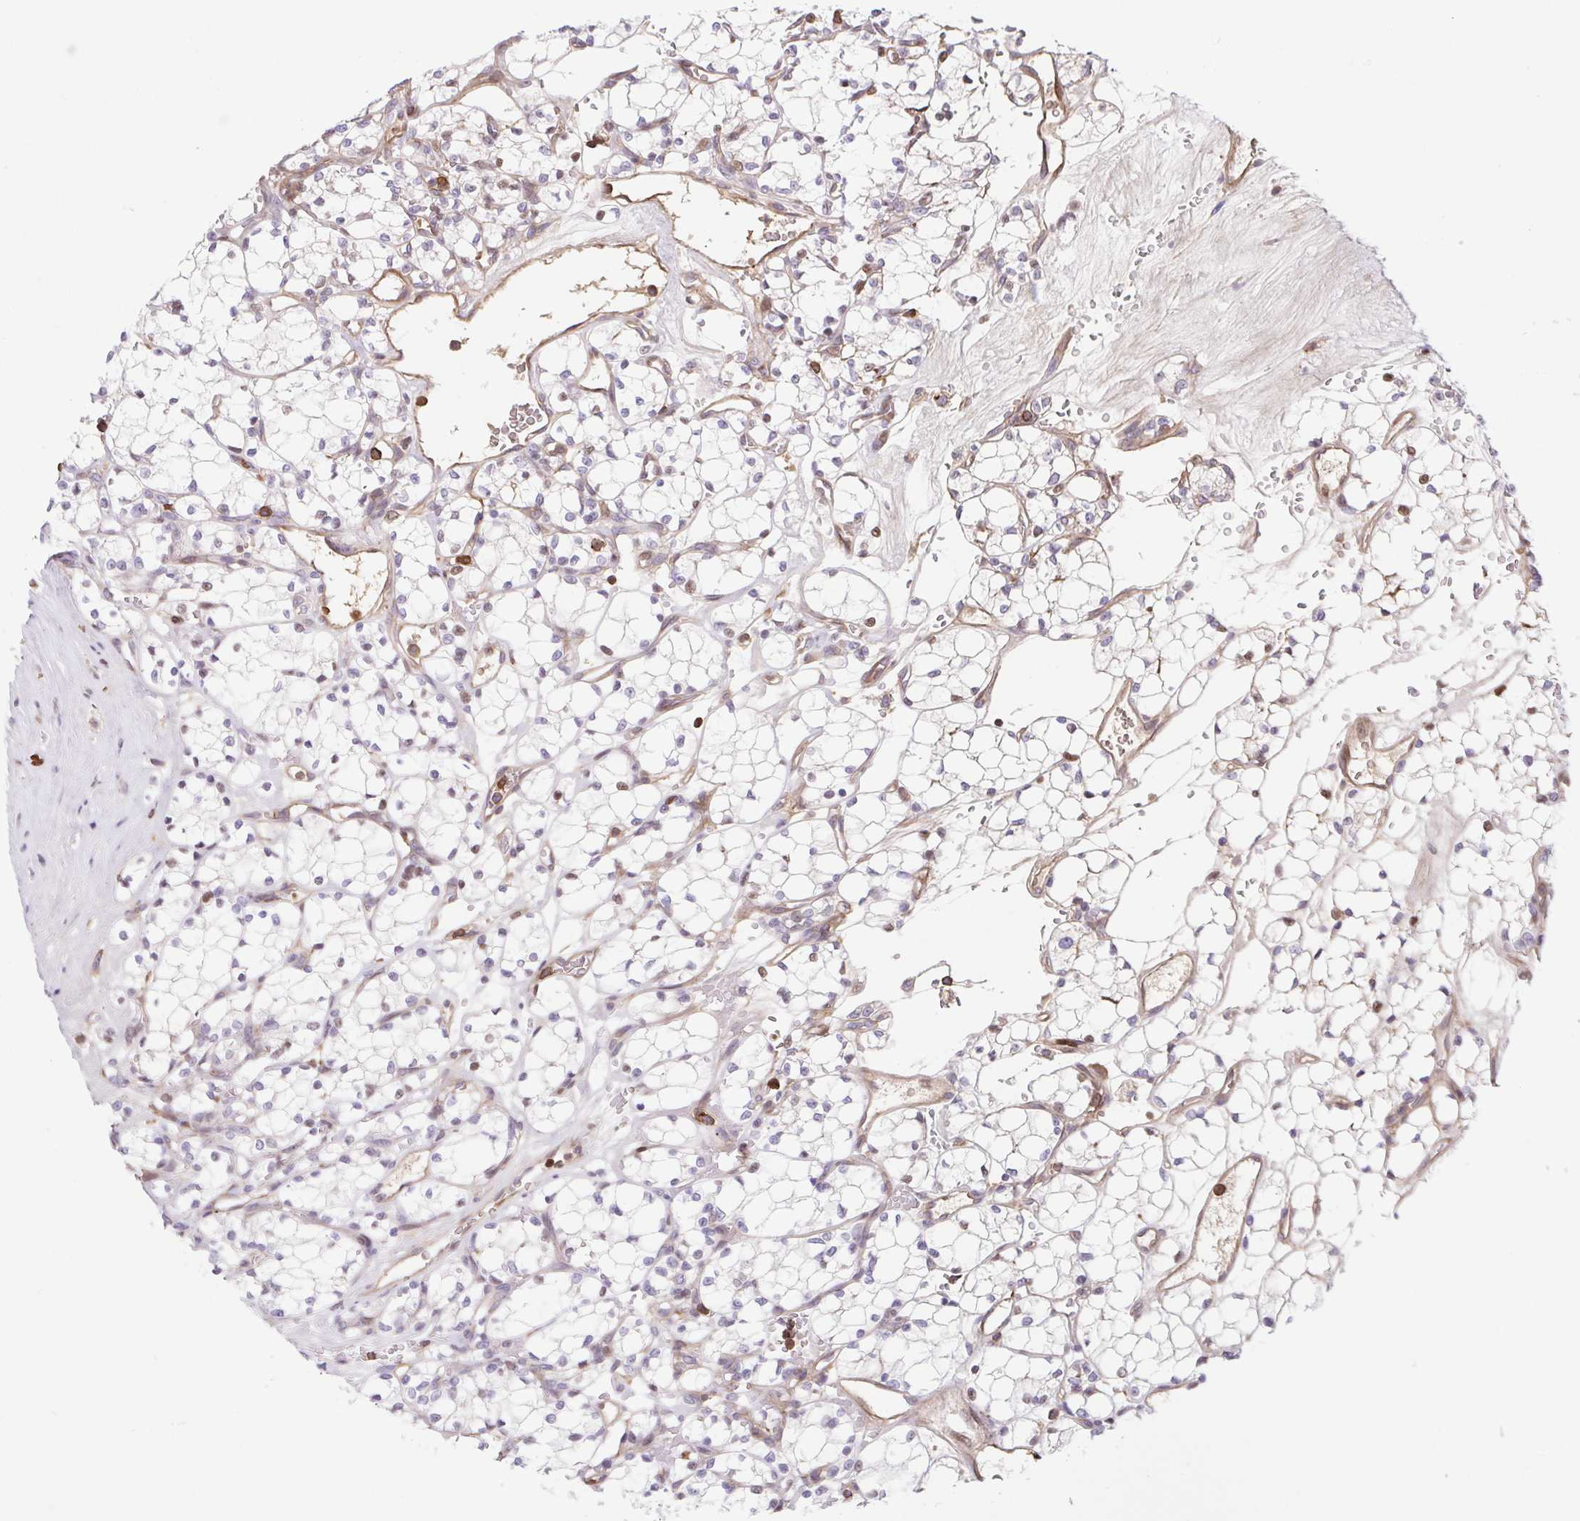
{"staining": {"intensity": "negative", "quantity": "none", "location": "none"}, "tissue": "renal cancer", "cell_type": "Tumor cells", "image_type": "cancer", "snomed": [{"axis": "morphology", "description": "Adenocarcinoma, NOS"}, {"axis": "topography", "description": "Kidney"}], "caption": "An image of adenocarcinoma (renal) stained for a protein demonstrates no brown staining in tumor cells.", "gene": "TPRG1", "patient": {"sex": "female", "age": 69}}